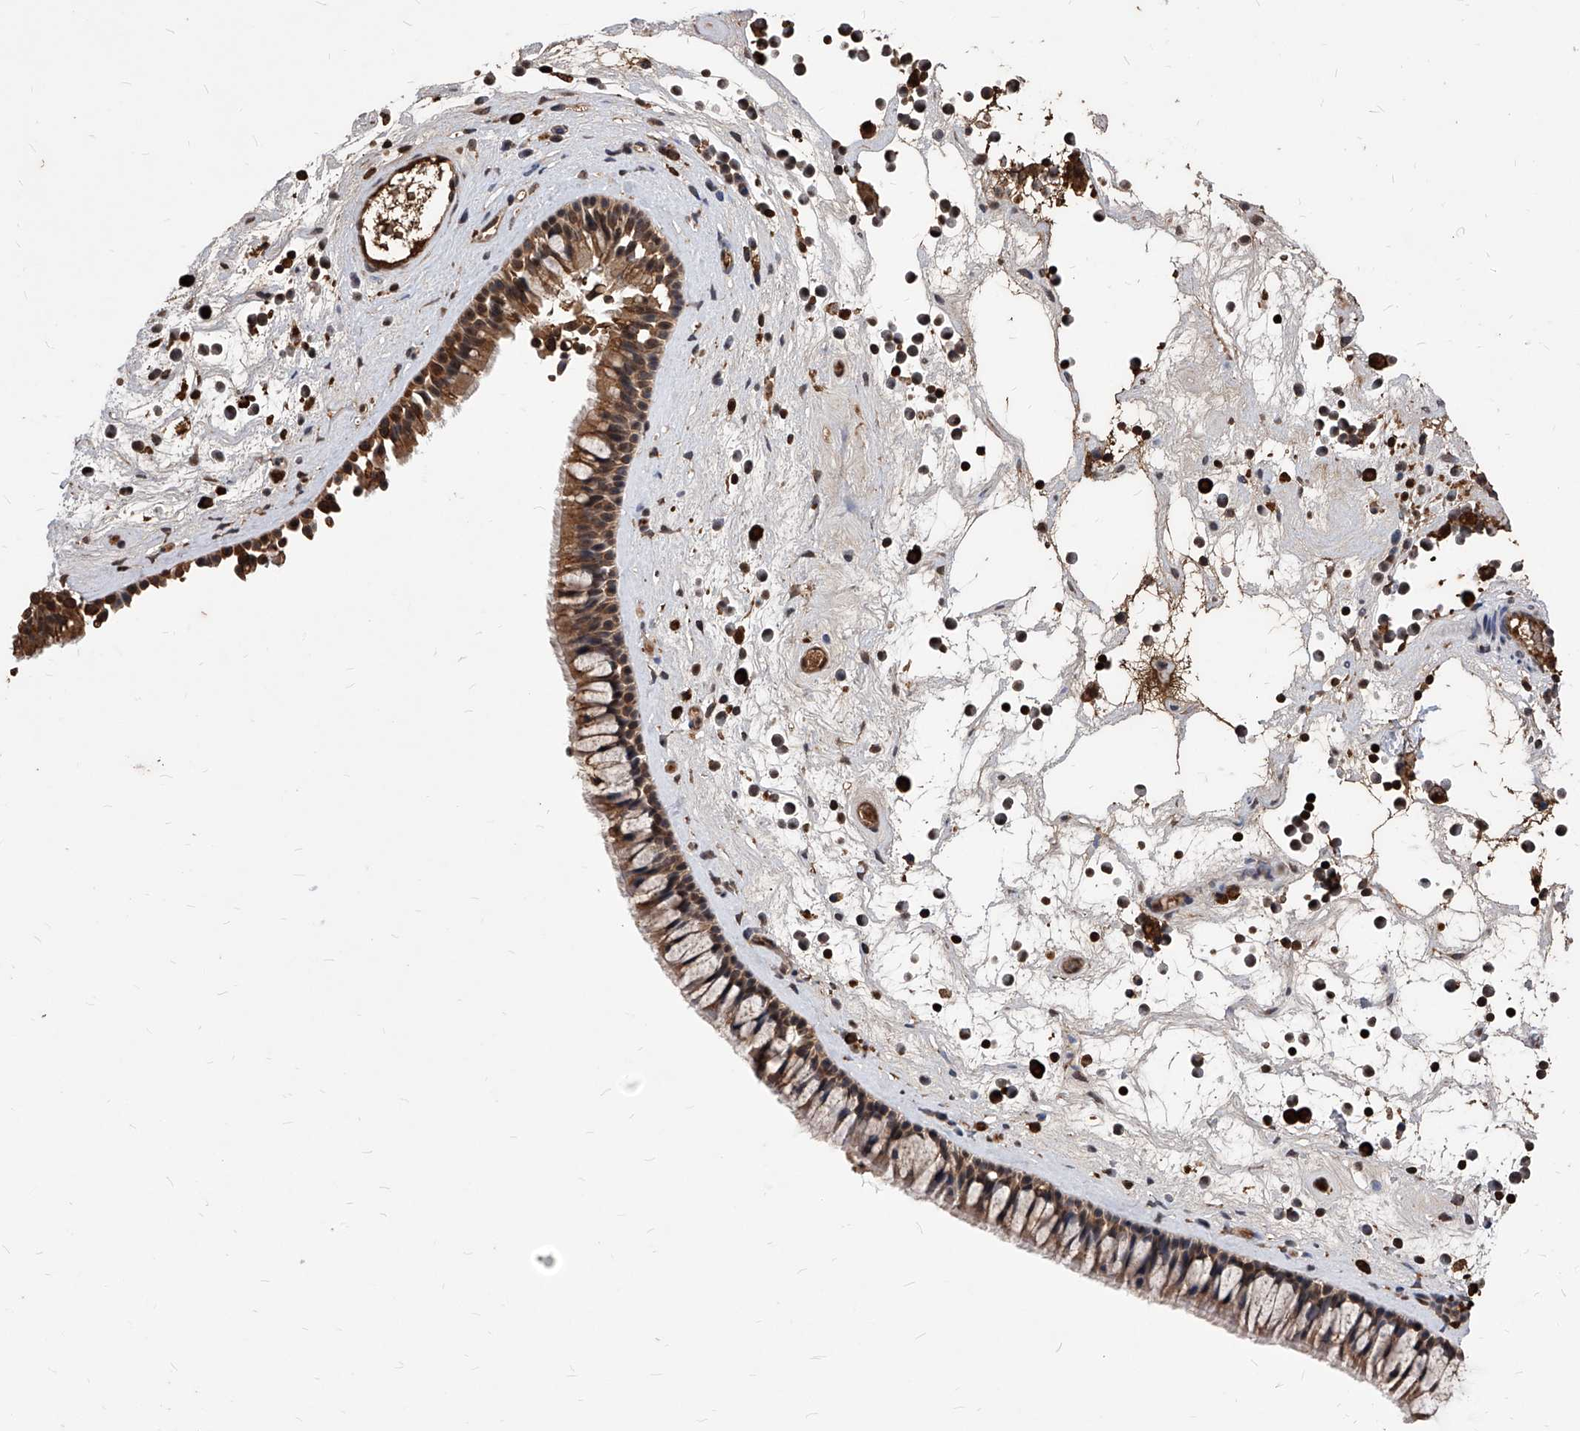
{"staining": {"intensity": "moderate", "quantity": ">75%", "location": "cytoplasmic/membranous"}, "tissue": "nasopharynx", "cell_type": "Respiratory epithelial cells", "image_type": "normal", "snomed": [{"axis": "morphology", "description": "Normal tissue, NOS"}, {"axis": "topography", "description": "Nasopharynx"}], "caption": "Approximately >75% of respiratory epithelial cells in benign human nasopharynx exhibit moderate cytoplasmic/membranous protein expression as visualized by brown immunohistochemical staining.", "gene": "ID1", "patient": {"sex": "male", "age": 64}}